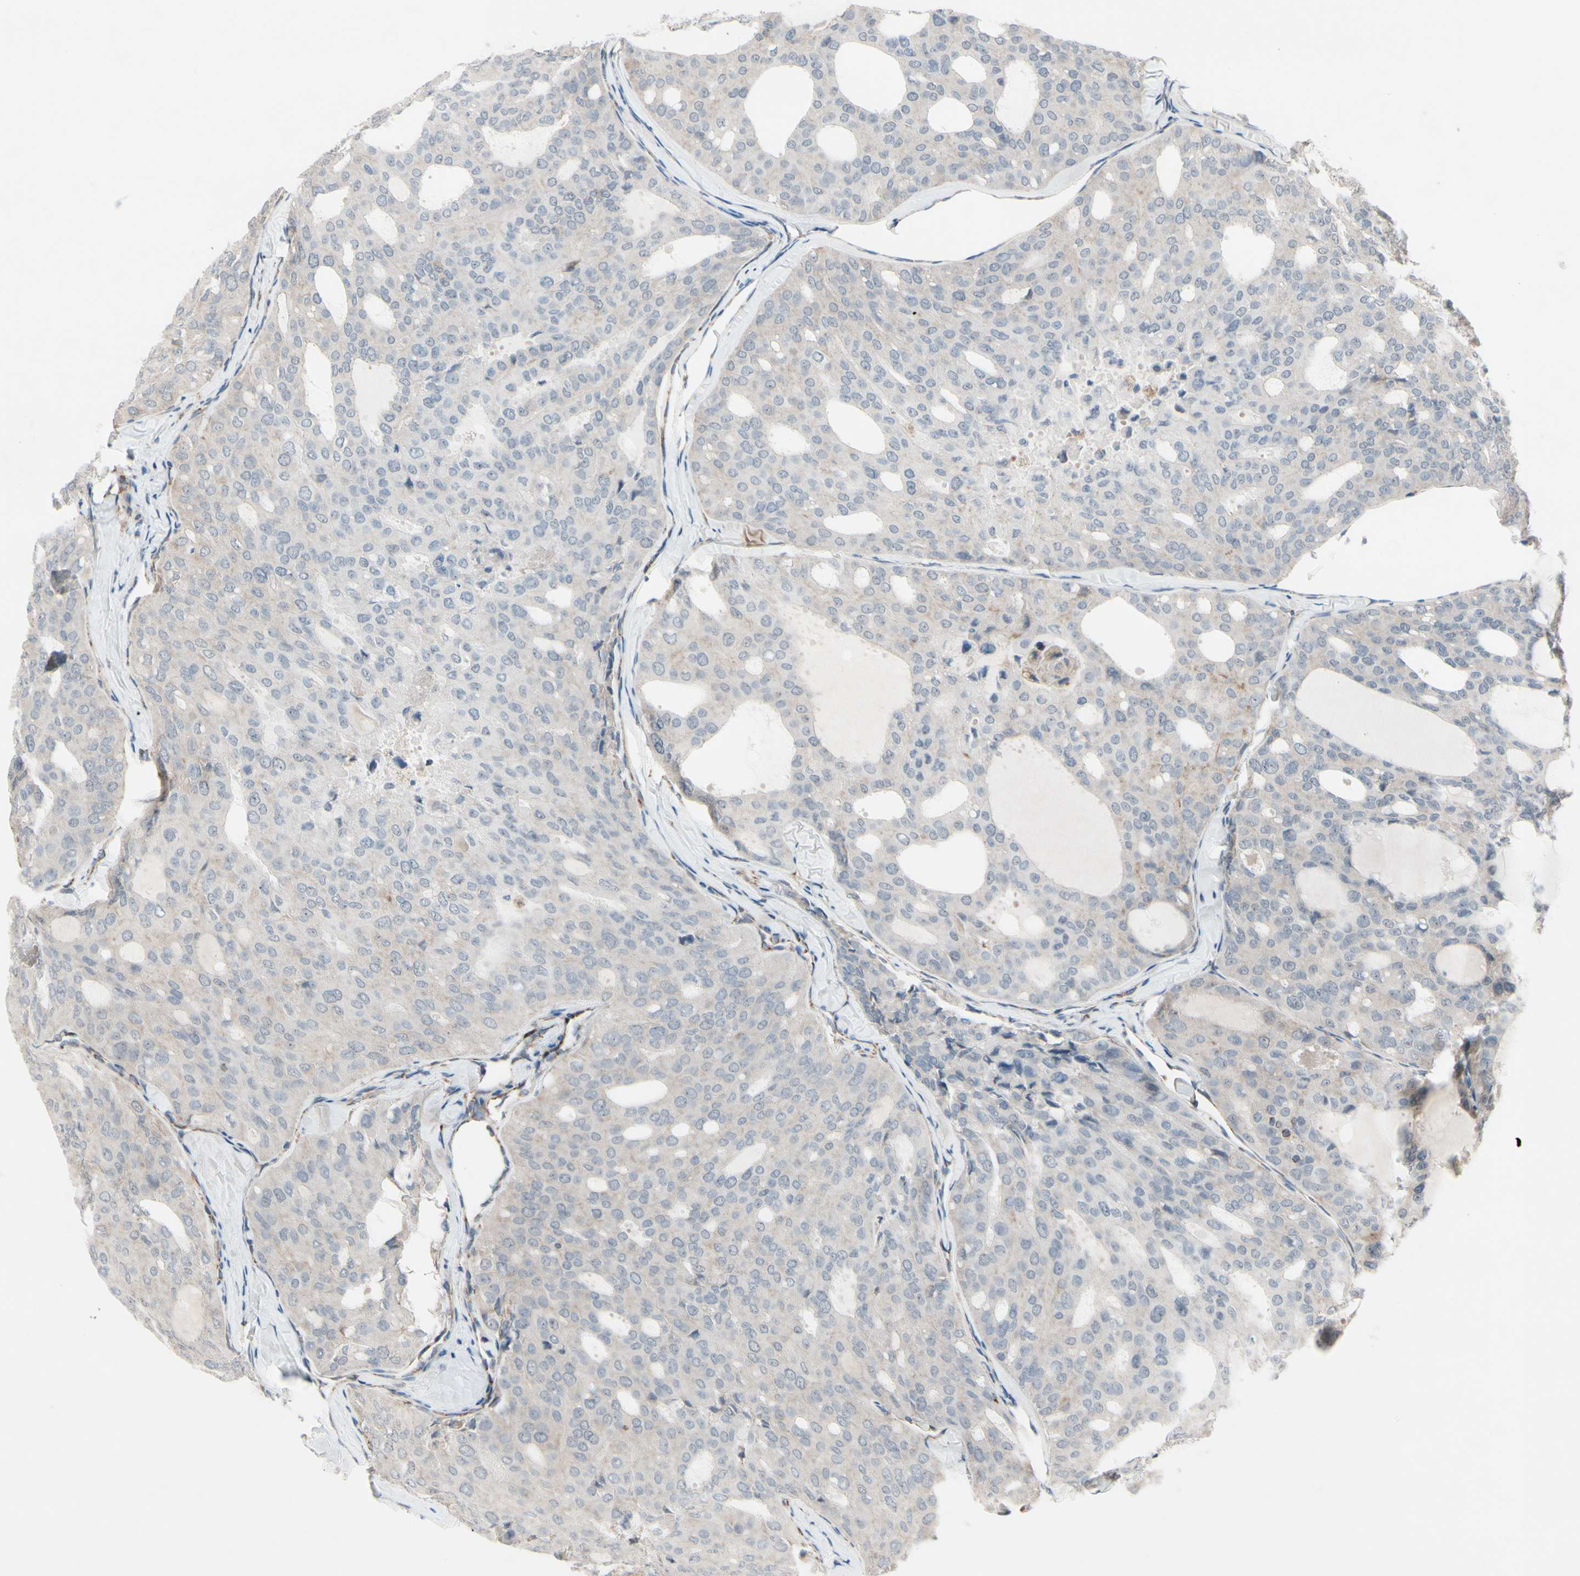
{"staining": {"intensity": "weak", "quantity": ">75%", "location": "cytoplasmic/membranous"}, "tissue": "thyroid cancer", "cell_type": "Tumor cells", "image_type": "cancer", "snomed": [{"axis": "morphology", "description": "Follicular adenoma carcinoma, NOS"}, {"axis": "topography", "description": "Thyroid gland"}], "caption": "Thyroid cancer stained with a protein marker reveals weak staining in tumor cells.", "gene": "CPT1A", "patient": {"sex": "male", "age": 75}}